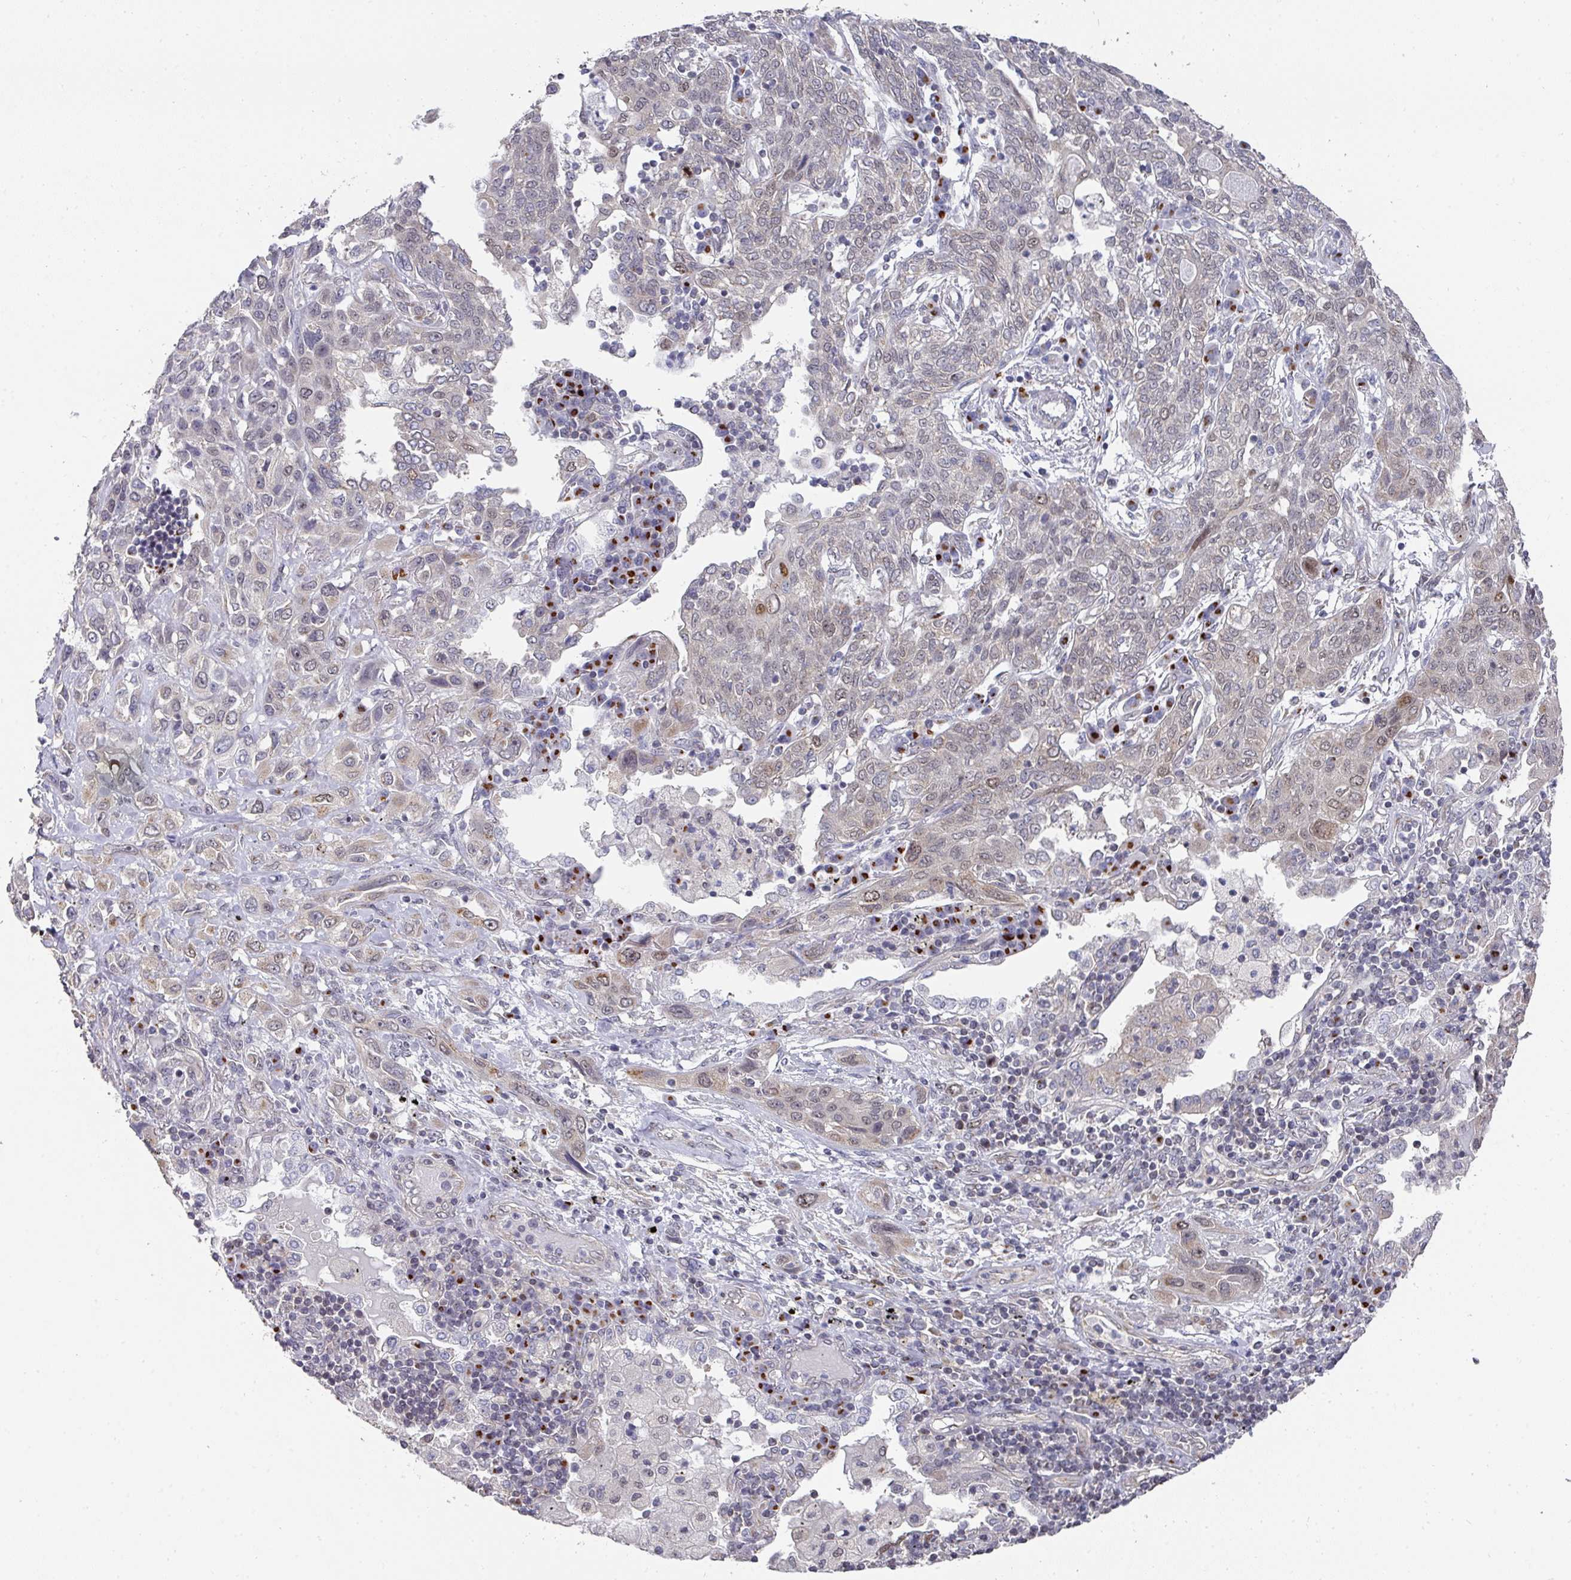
{"staining": {"intensity": "weak", "quantity": "<25%", "location": "nuclear"}, "tissue": "lung cancer", "cell_type": "Tumor cells", "image_type": "cancer", "snomed": [{"axis": "morphology", "description": "Squamous cell carcinoma, NOS"}, {"axis": "topography", "description": "Lung"}], "caption": "This is an immunohistochemistry image of lung squamous cell carcinoma. There is no staining in tumor cells.", "gene": "C18orf25", "patient": {"sex": "female", "age": 70}}